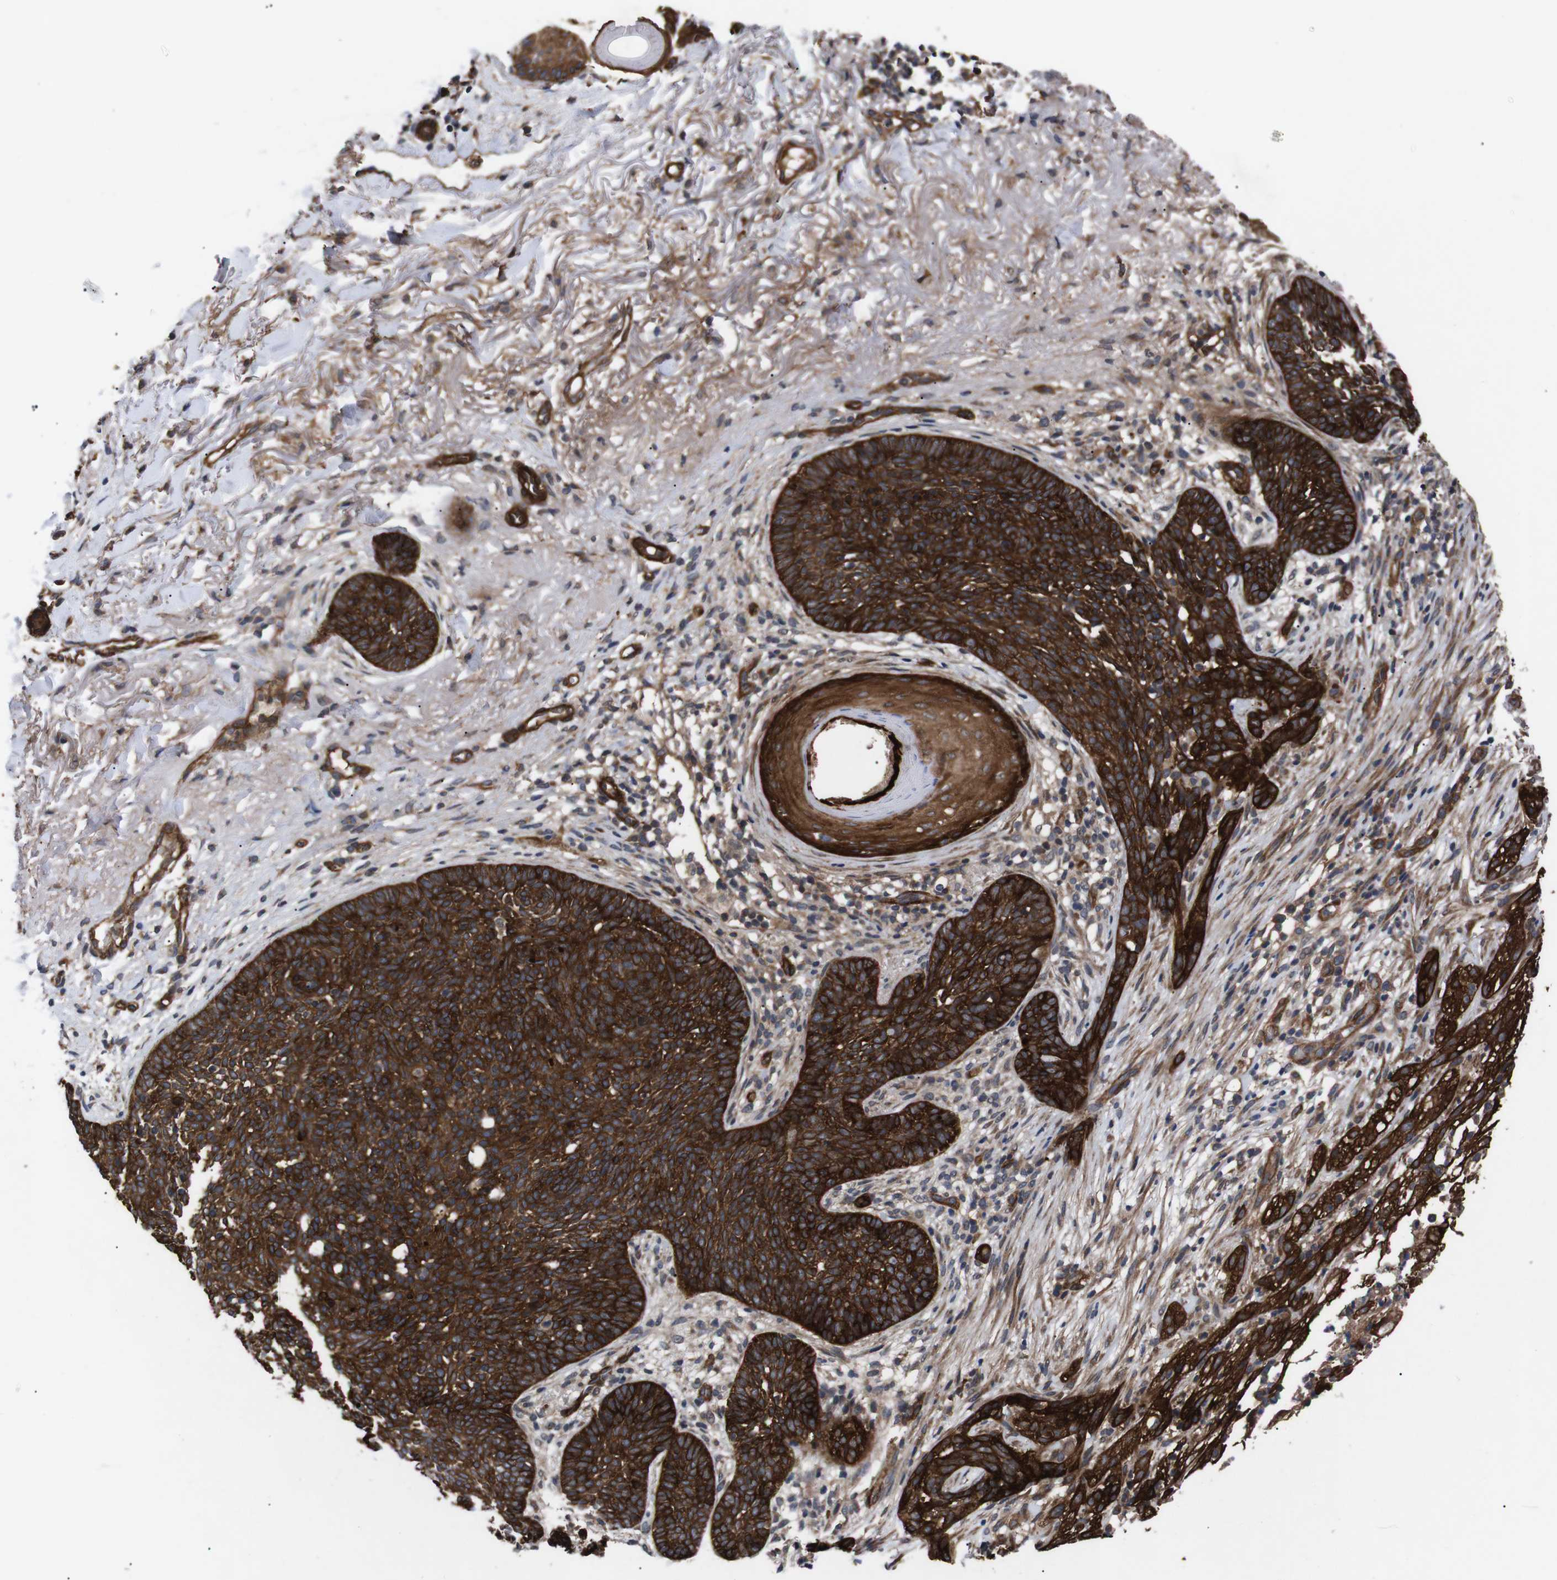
{"staining": {"intensity": "strong", "quantity": ">75%", "location": "cytoplasmic/membranous"}, "tissue": "skin cancer", "cell_type": "Tumor cells", "image_type": "cancer", "snomed": [{"axis": "morphology", "description": "Basal cell carcinoma"}, {"axis": "topography", "description": "Skin"}], "caption": "Skin cancer (basal cell carcinoma) stained with DAB immunohistochemistry (IHC) shows high levels of strong cytoplasmic/membranous expression in approximately >75% of tumor cells.", "gene": "PAWR", "patient": {"sex": "female", "age": 70}}